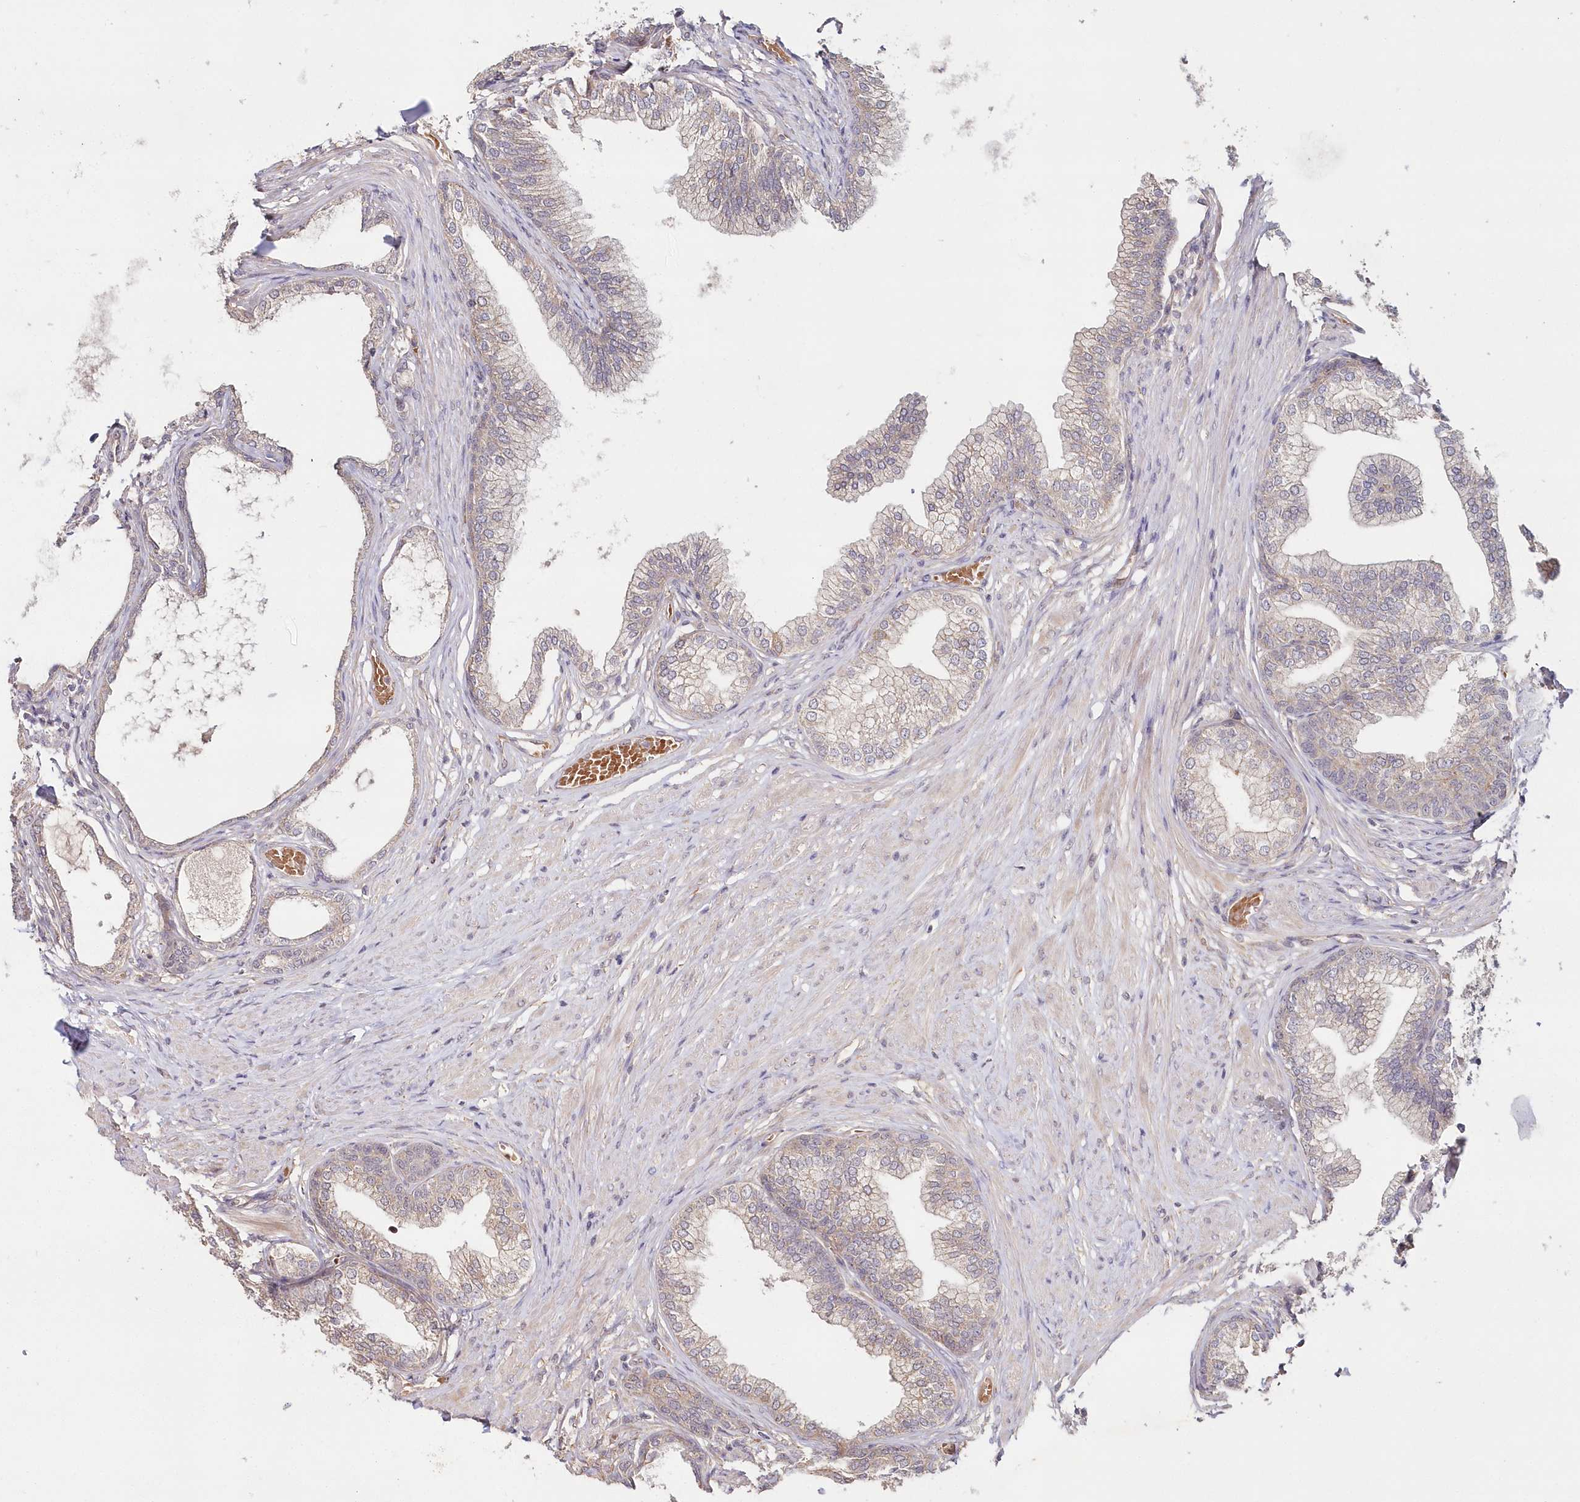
{"staining": {"intensity": "weak", "quantity": "25%-75%", "location": "cytoplasmic/membranous"}, "tissue": "prostate", "cell_type": "Glandular cells", "image_type": "normal", "snomed": [{"axis": "morphology", "description": "Normal tissue, NOS"}, {"axis": "morphology", "description": "Urothelial carcinoma, Low grade"}, {"axis": "topography", "description": "Urinary bladder"}, {"axis": "topography", "description": "Prostate"}], "caption": "Weak cytoplasmic/membranous protein expression is seen in about 25%-75% of glandular cells in prostate. (IHC, brightfield microscopy, high magnification).", "gene": "HYCC2", "patient": {"sex": "male", "age": 60}}